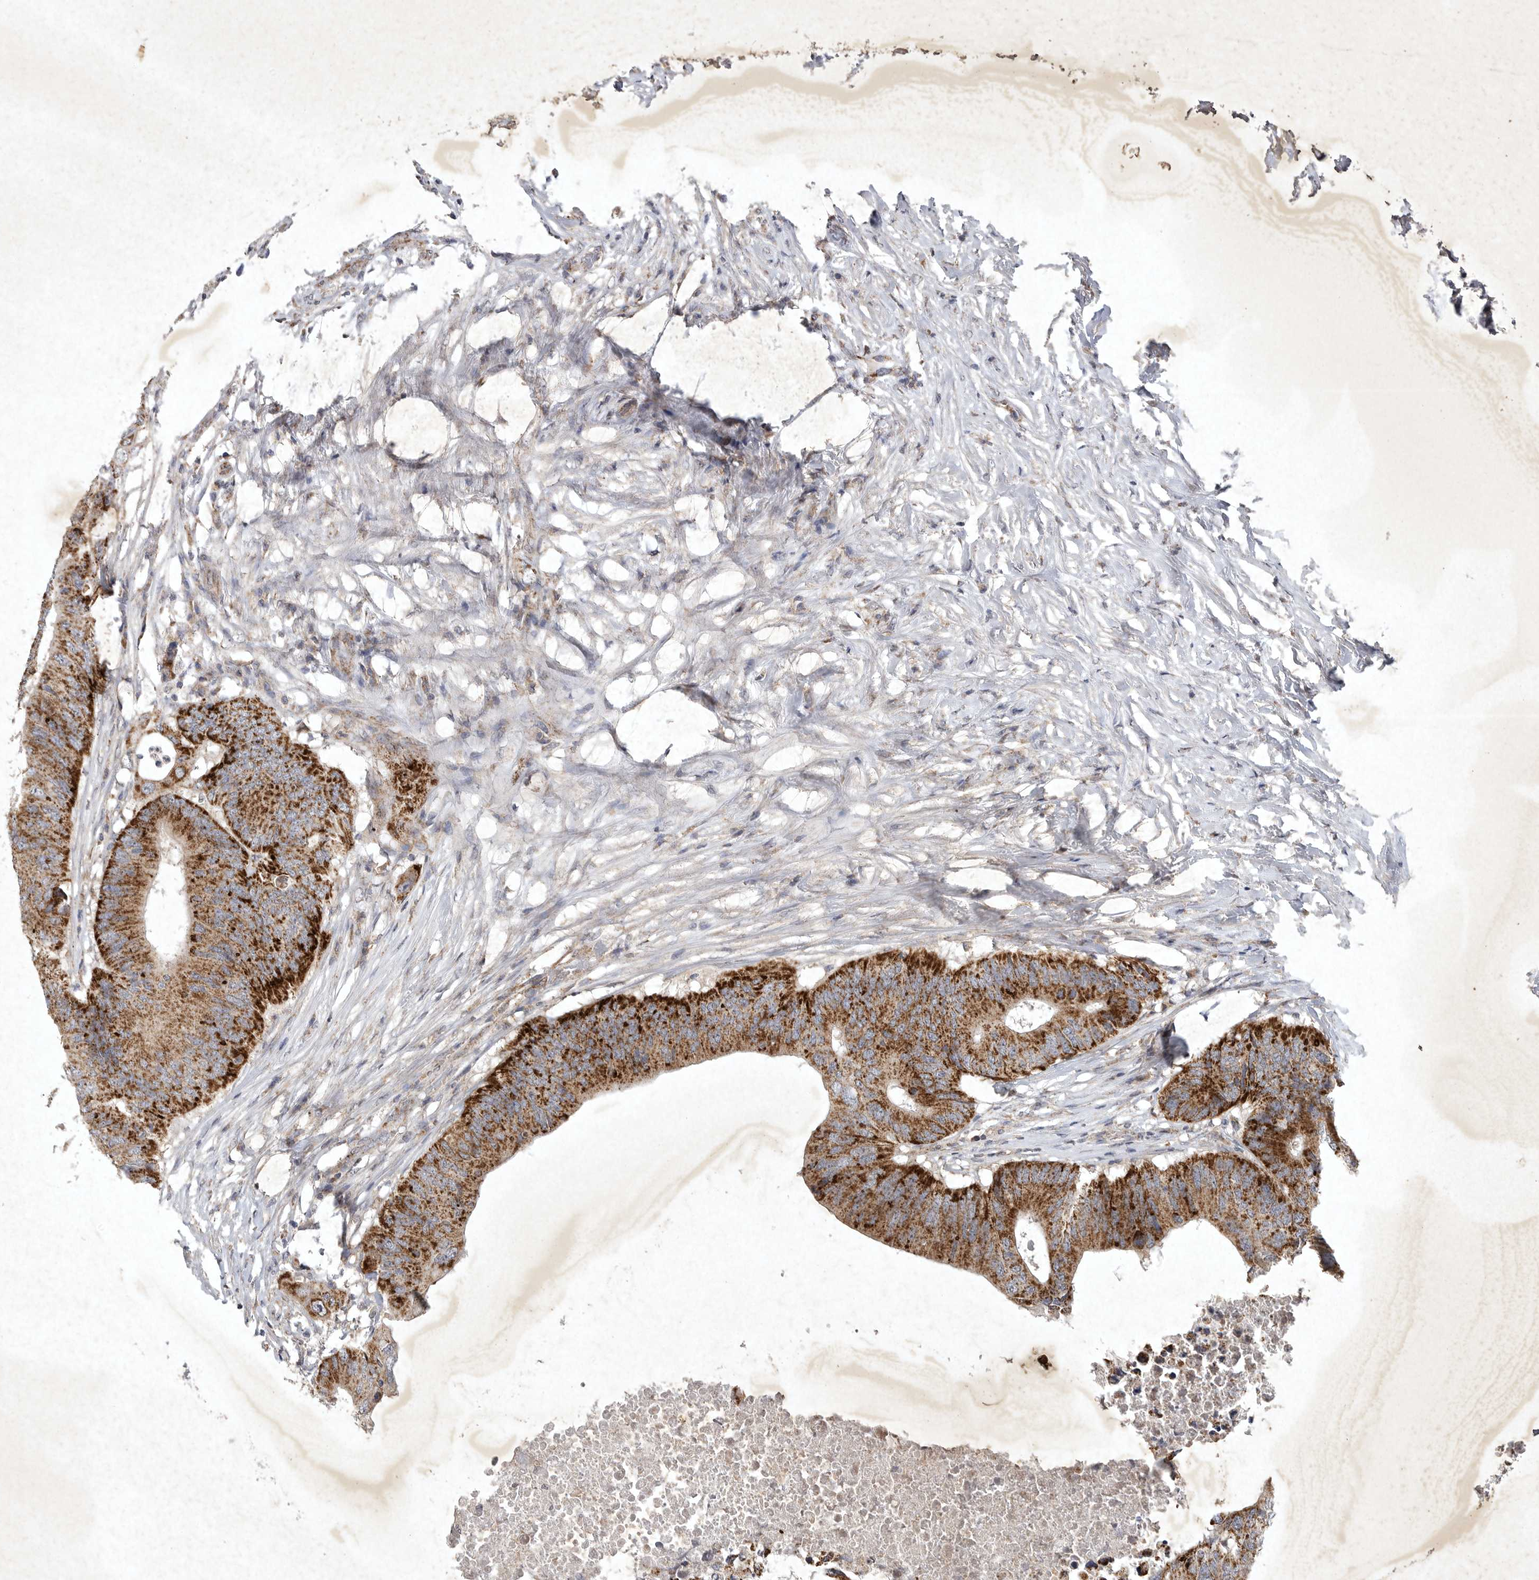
{"staining": {"intensity": "strong", "quantity": ">75%", "location": "cytoplasmic/membranous"}, "tissue": "colorectal cancer", "cell_type": "Tumor cells", "image_type": "cancer", "snomed": [{"axis": "morphology", "description": "Adenocarcinoma, NOS"}, {"axis": "topography", "description": "Colon"}], "caption": "Protein staining of adenocarcinoma (colorectal) tissue demonstrates strong cytoplasmic/membranous positivity in approximately >75% of tumor cells.", "gene": "DDR1", "patient": {"sex": "male", "age": 71}}